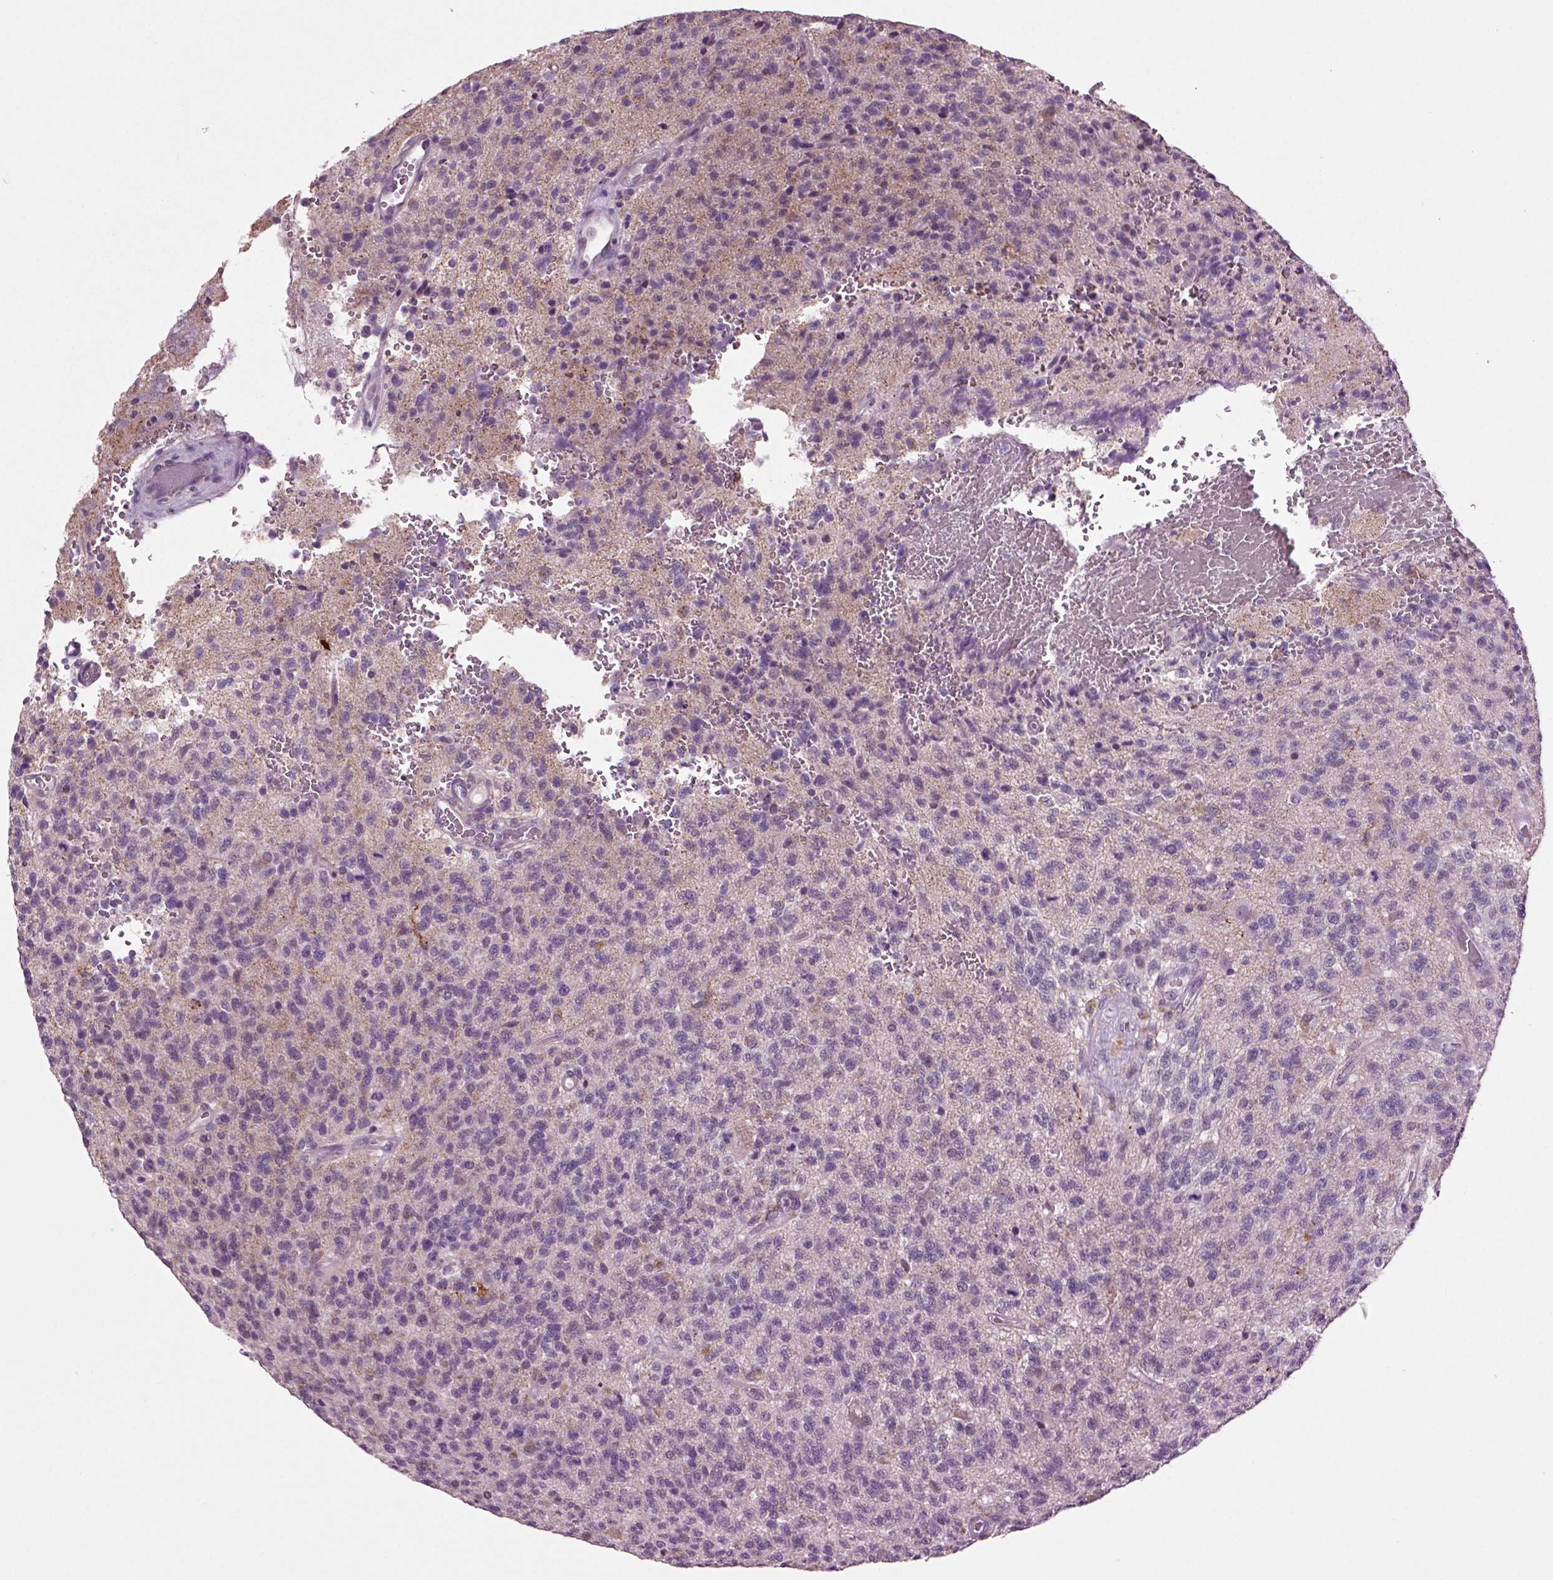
{"staining": {"intensity": "negative", "quantity": "none", "location": "none"}, "tissue": "glioma", "cell_type": "Tumor cells", "image_type": "cancer", "snomed": [{"axis": "morphology", "description": "Glioma, malignant, High grade"}, {"axis": "topography", "description": "Brain"}], "caption": "Immunohistochemistry histopathology image of human malignant glioma (high-grade) stained for a protein (brown), which reveals no staining in tumor cells.", "gene": "SLC17A6", "patient": {"sex": "male", "age": 56}}